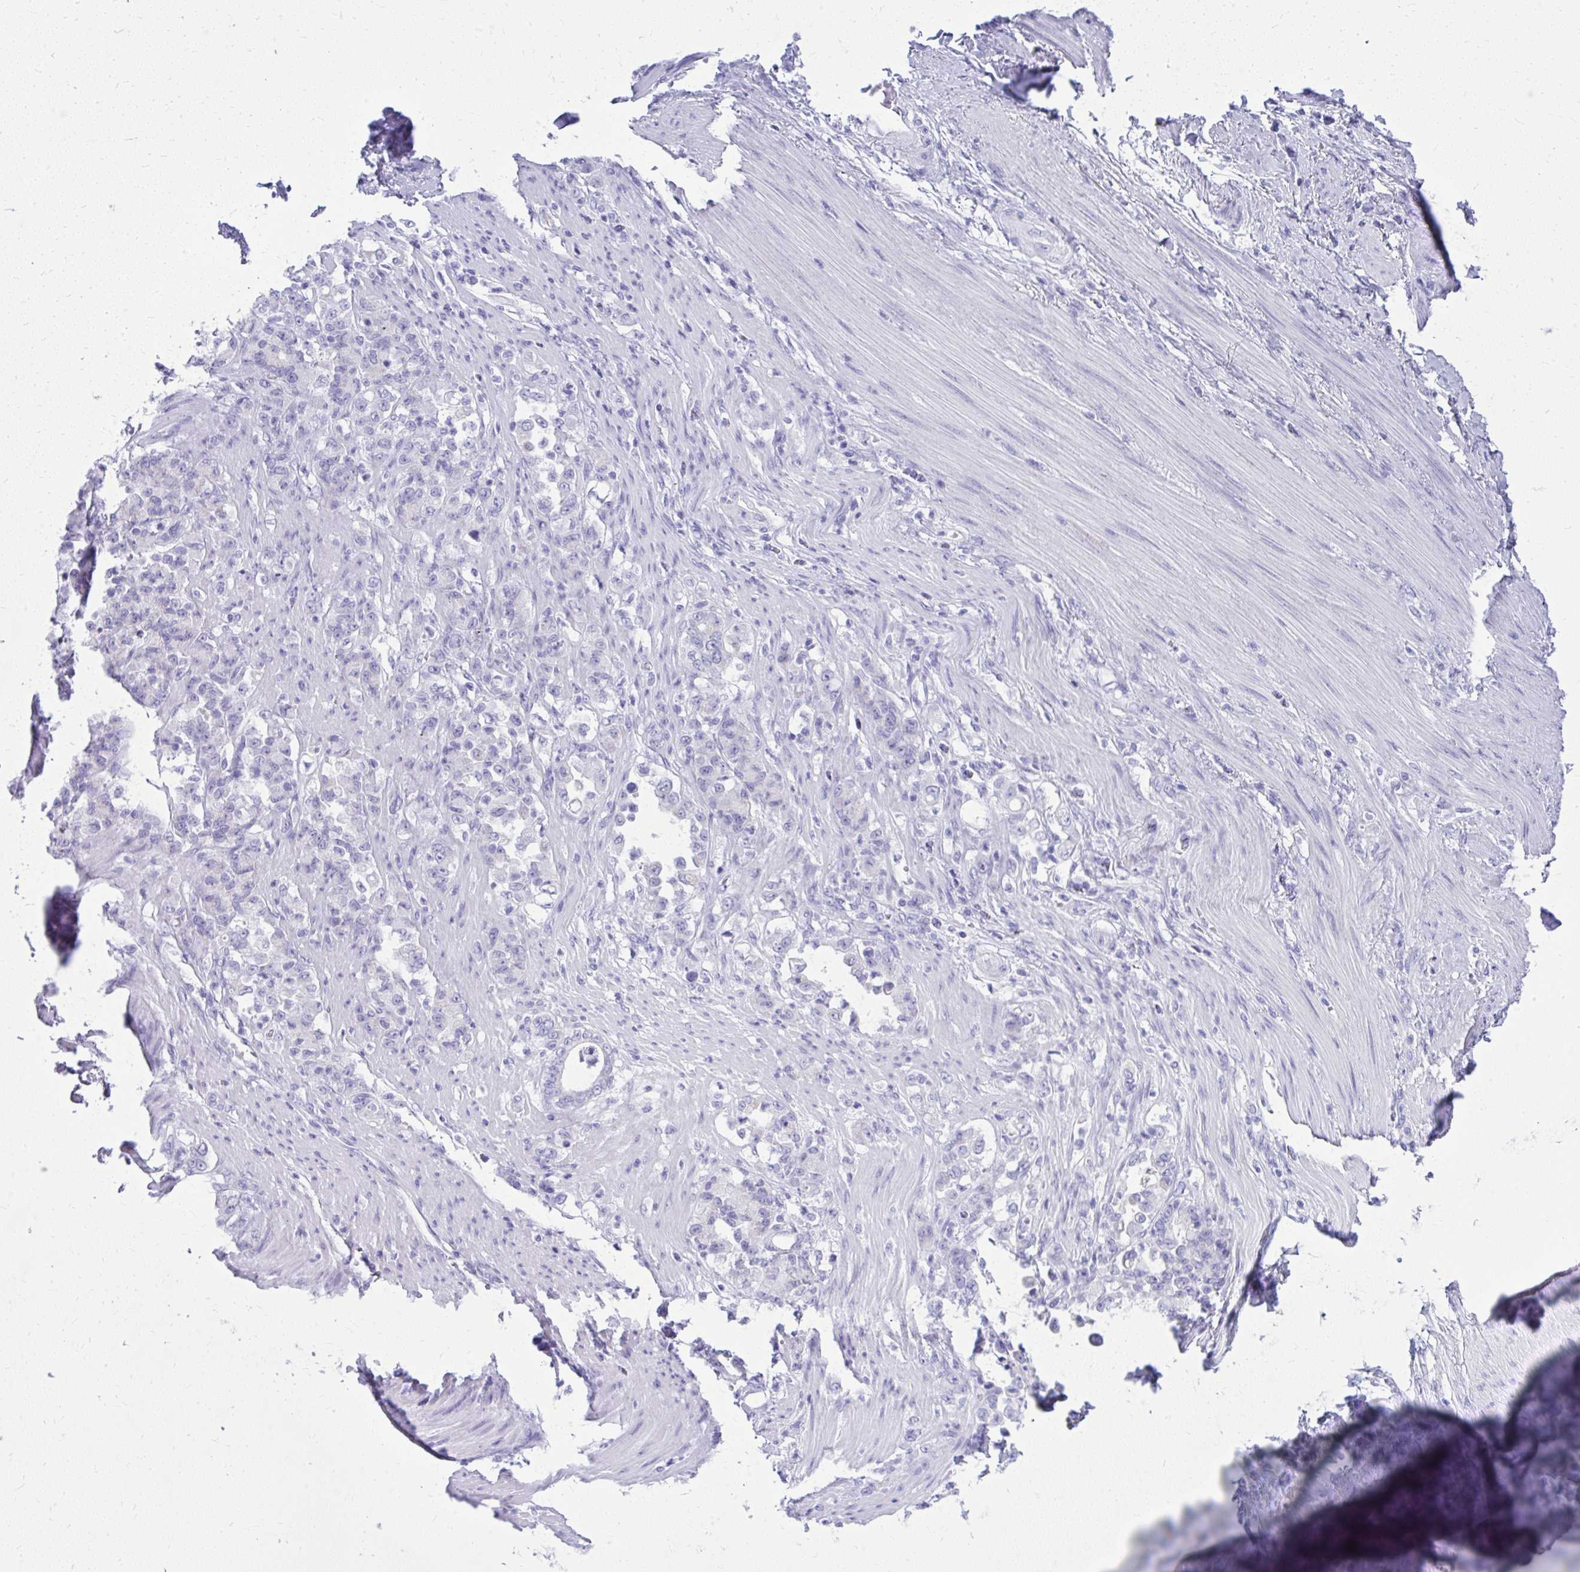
{"staining": {"intensity": "negative", "quantity": "none", "location": "none"}, "tissue": "stomach cancer", "cell_type": "Tumor cells", "image_type": "cancer", "snomed": [{"axis": "morphology", "description": "Normal tissue, NOS"}, {"axis": "morphology", "description": "Adenocarcinoma, NOS"}, {"axis": "topography", "description": "Stomach"}], "caption": "Tumor cells are negative for protein expression in human stomach cancer (adenocarcinoma).", "gene": "RALYL", "patient": {"sex": "female", "age": 79}}